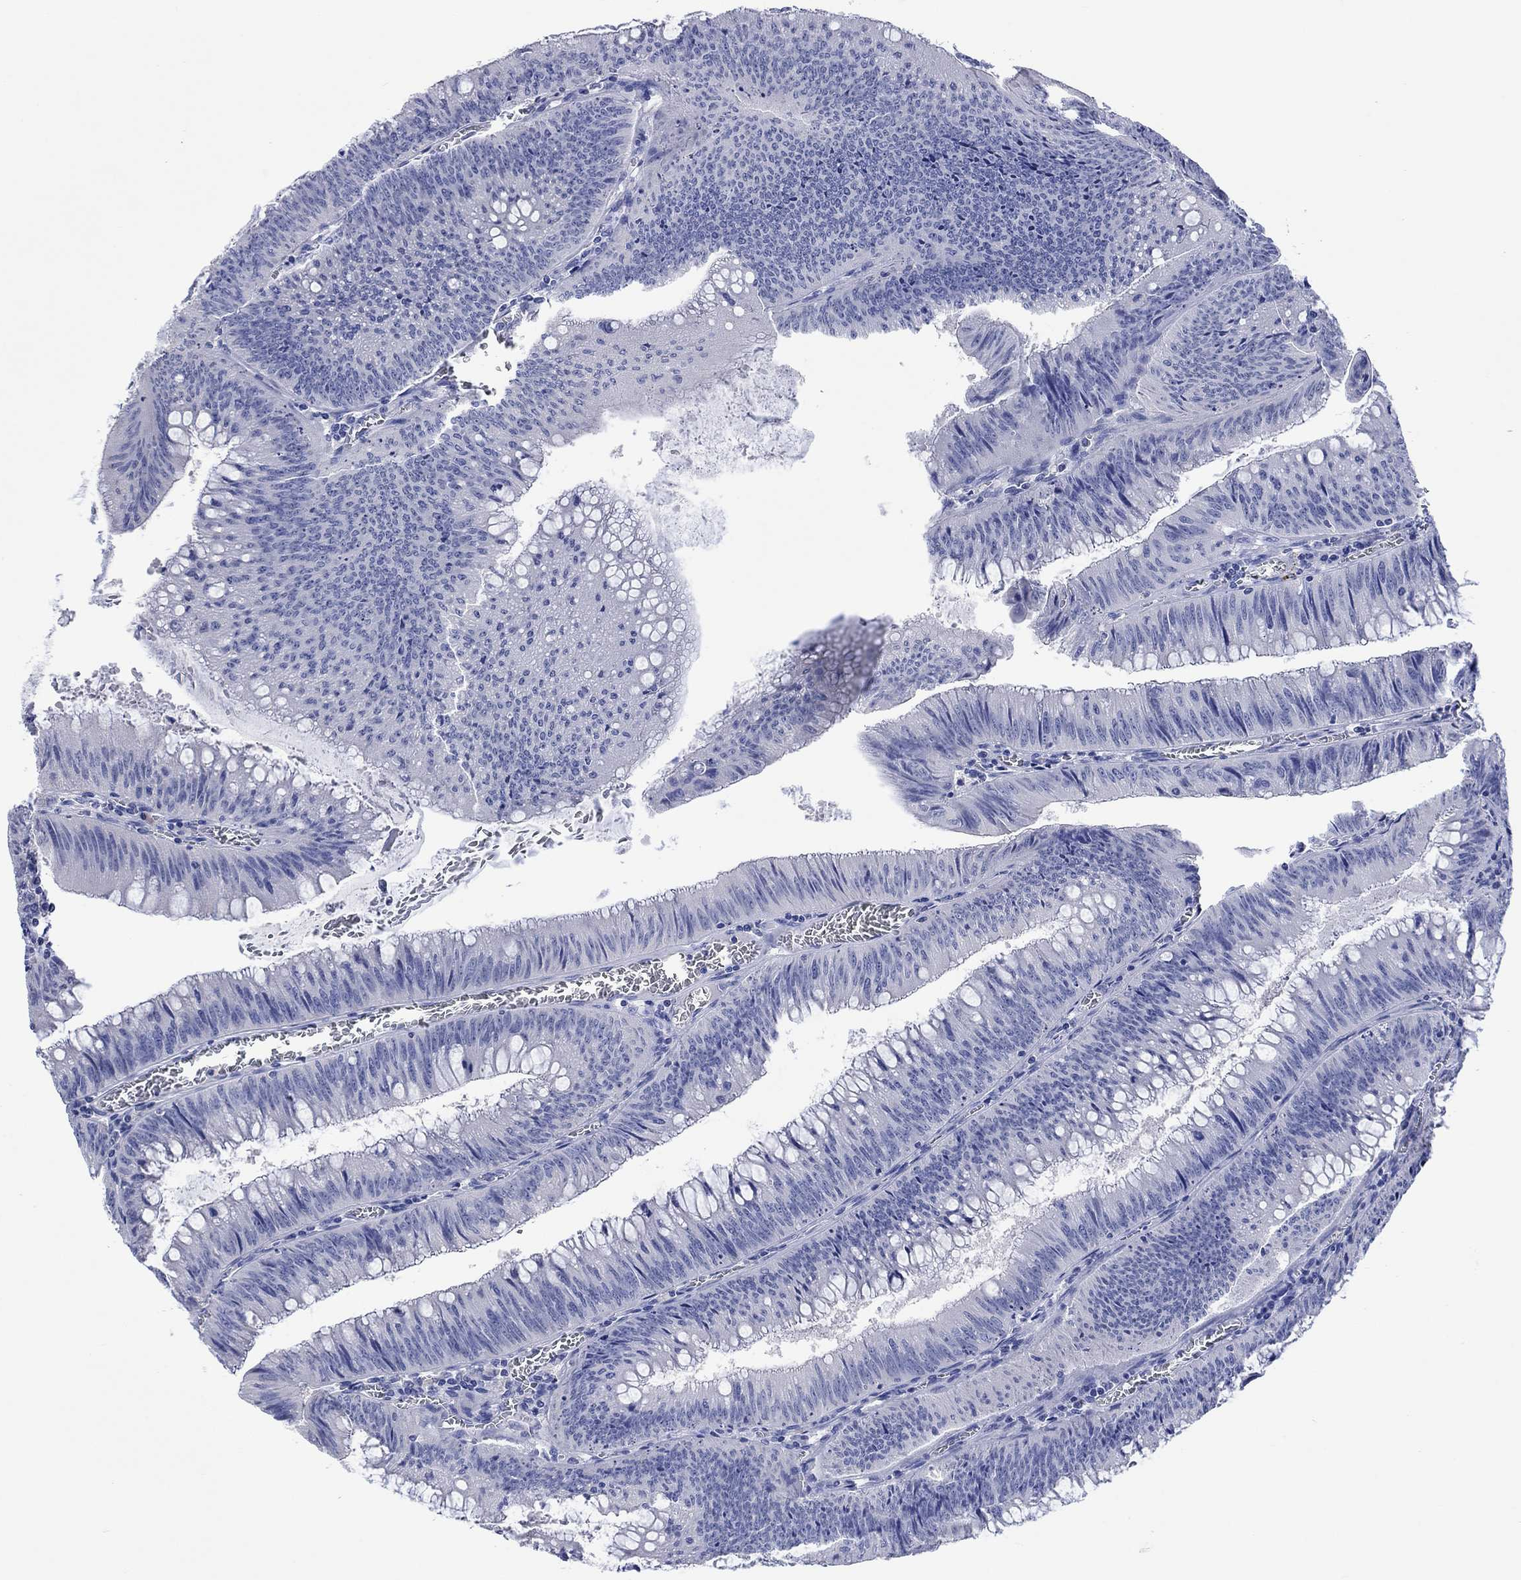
{"staining": {"intensity": "negative", "quantity": "none", "location": "none"}, "tissue": "colorectal cancer", "cell_type": "Tumor cells", "image_type": "cancer", "snomed": [{"axis": "morphology", "description": "Adenocarcinoma, NOS"}, {"axis": "topography", "description": "Rectum"}], "caption": "The image displays no significant expression in tumor cells of colorectal adenocarcinoma.", "gene": "TOMM20L", "patient": {"sex": "female", "age": 72}}